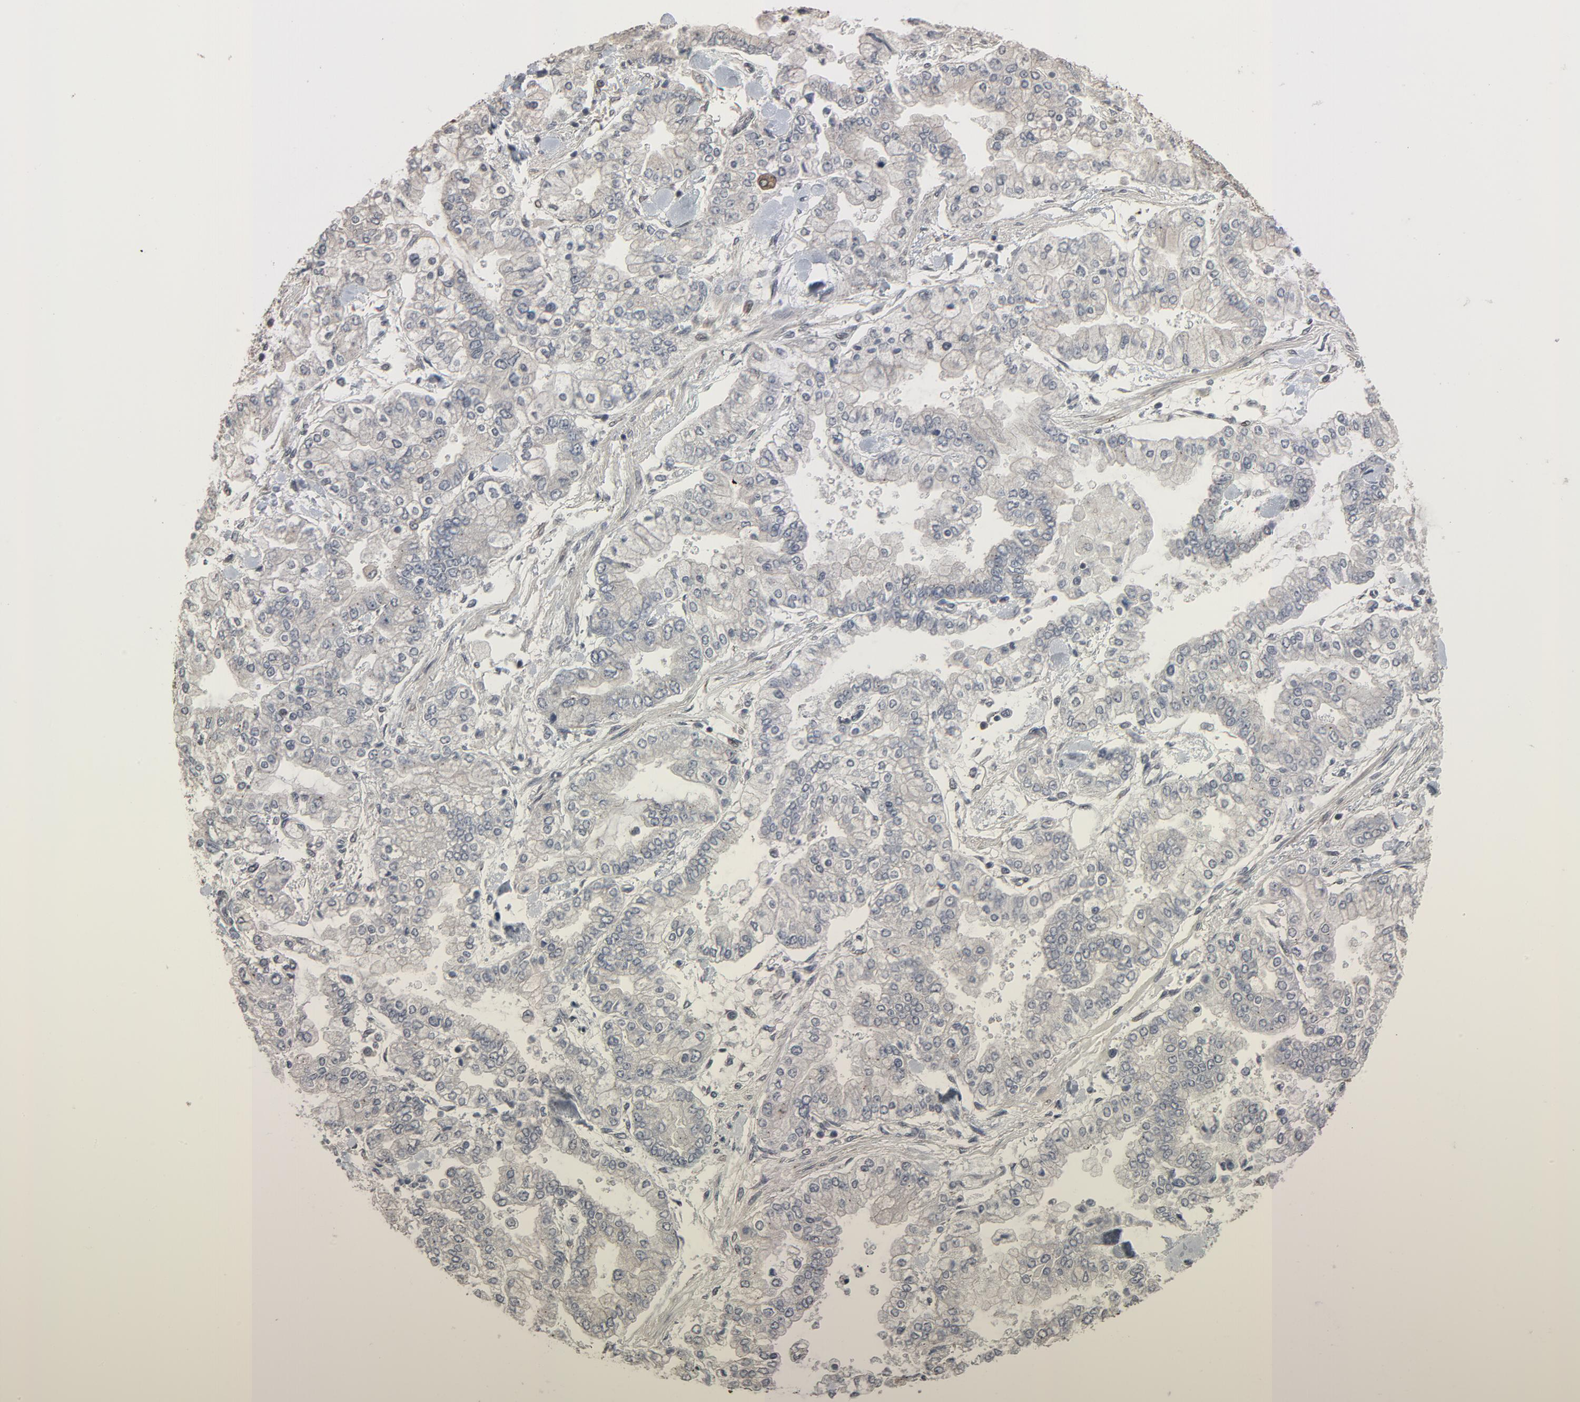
{"staining": {"intensity": "negative", "quantity": "none", "location": "none"}, "tissue": "stomach cancer", "cell_type": "Tumor cells", "image_type": "cancer", "snomed": [{"axis": "morphology", "description": "Normal tissue, NOS"}, {"axis": "morphology", "description": "Adenocarcinoma, NOS"}, {"axis": "topography", "description": "Stomach, upper"}, {"axis": "topography", "description": "Stomach"}], "caption": "Tumor cells show no significant protein positivity in stomach adenocarcinoma.", "gene": "POM121", "patient": {"sex": "male", "age": 76}}